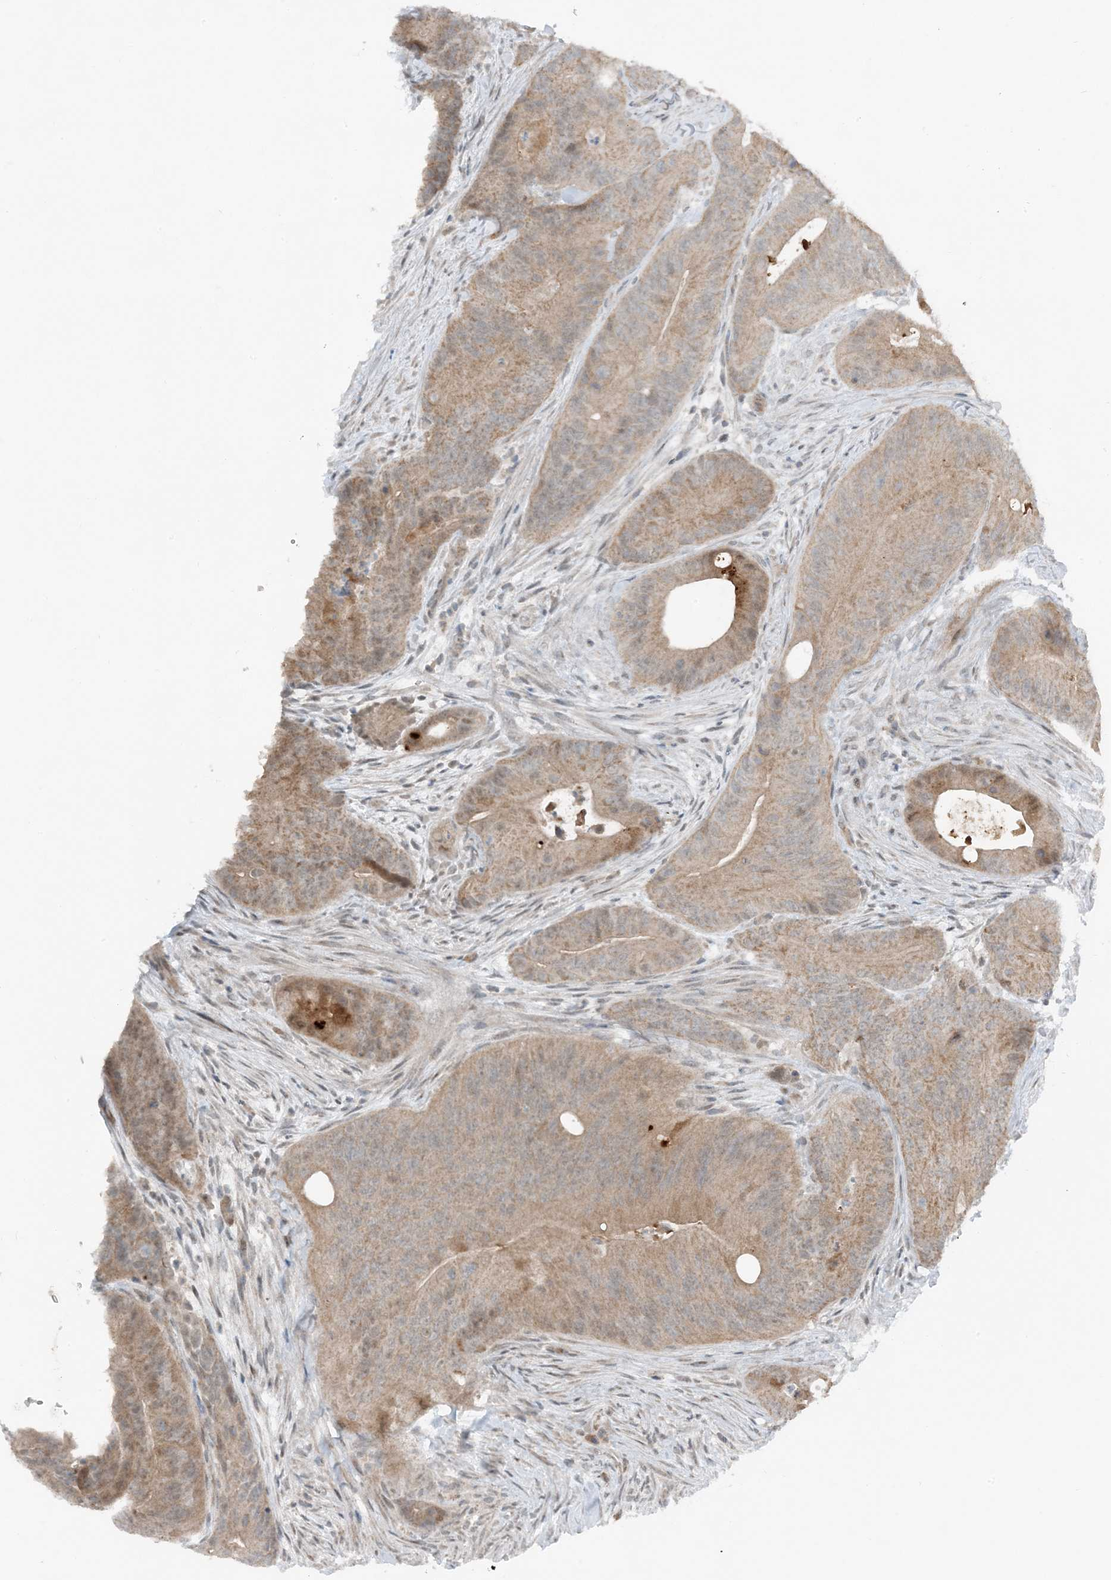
{"staining": {"intensity": "moderate", "quantity": ">75%", "location": "cytoplasmic/membranous"}, "tissue": "colorectal cancer", "cell_type": "Tumor cells", "image_type": "cancer", "snomed": [{"axis": "morphology", "description": "Normal tissue, NOS"}, {"axis": "topography", "description": "Colon"}], "caption": "About >75% of tumor cells in colorectal cancer demonstrate moderate cytoplasmic/membranous protein positivity as visualized by brown immunohistochemical staining.", "gene": "MITD1", "patient": {"sex": "female", "age": 82}}